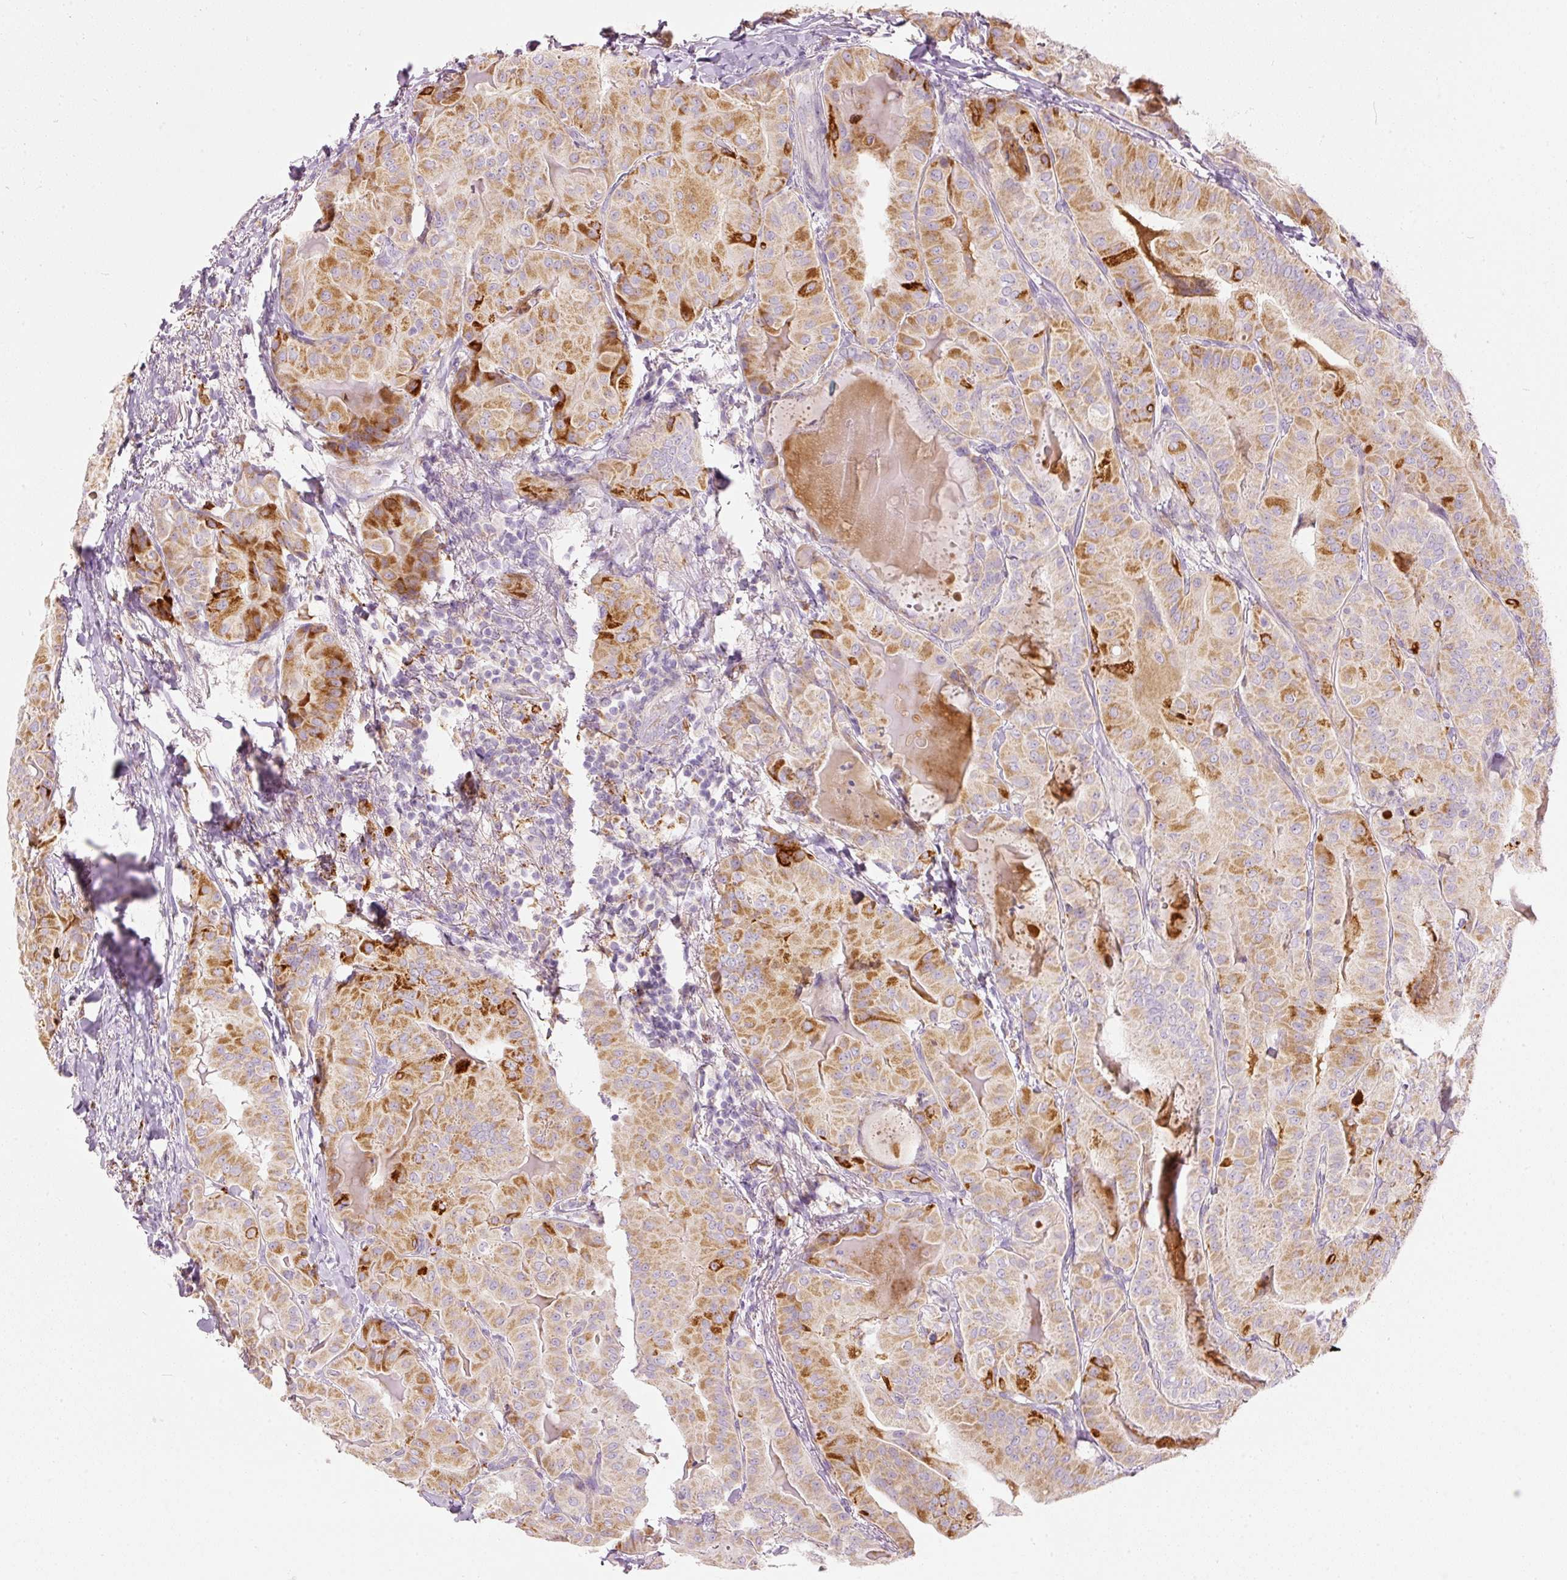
{"staining": {"intensity": "strong", "quantity": "25%-75%", "location": "cytoplasmic/membranous"}, "tissue": "thyroid cancer", "cell_type": "Tumor cells", "image_type": "cancer", "snomed": [{"axis": "morphology", "description": "Papillary adenocarcinoma, NOS"}, {"axis": "topography", "description": "Thyroid gland"}], "caption": "Protein expression analysis of human thyroid cancer reveals strong cytoplasmic/membranous expression in approximately 25%-75% of tumor cells.", "gene": "MTHFD2", "patient": {"sex": "female", "age": 68}}